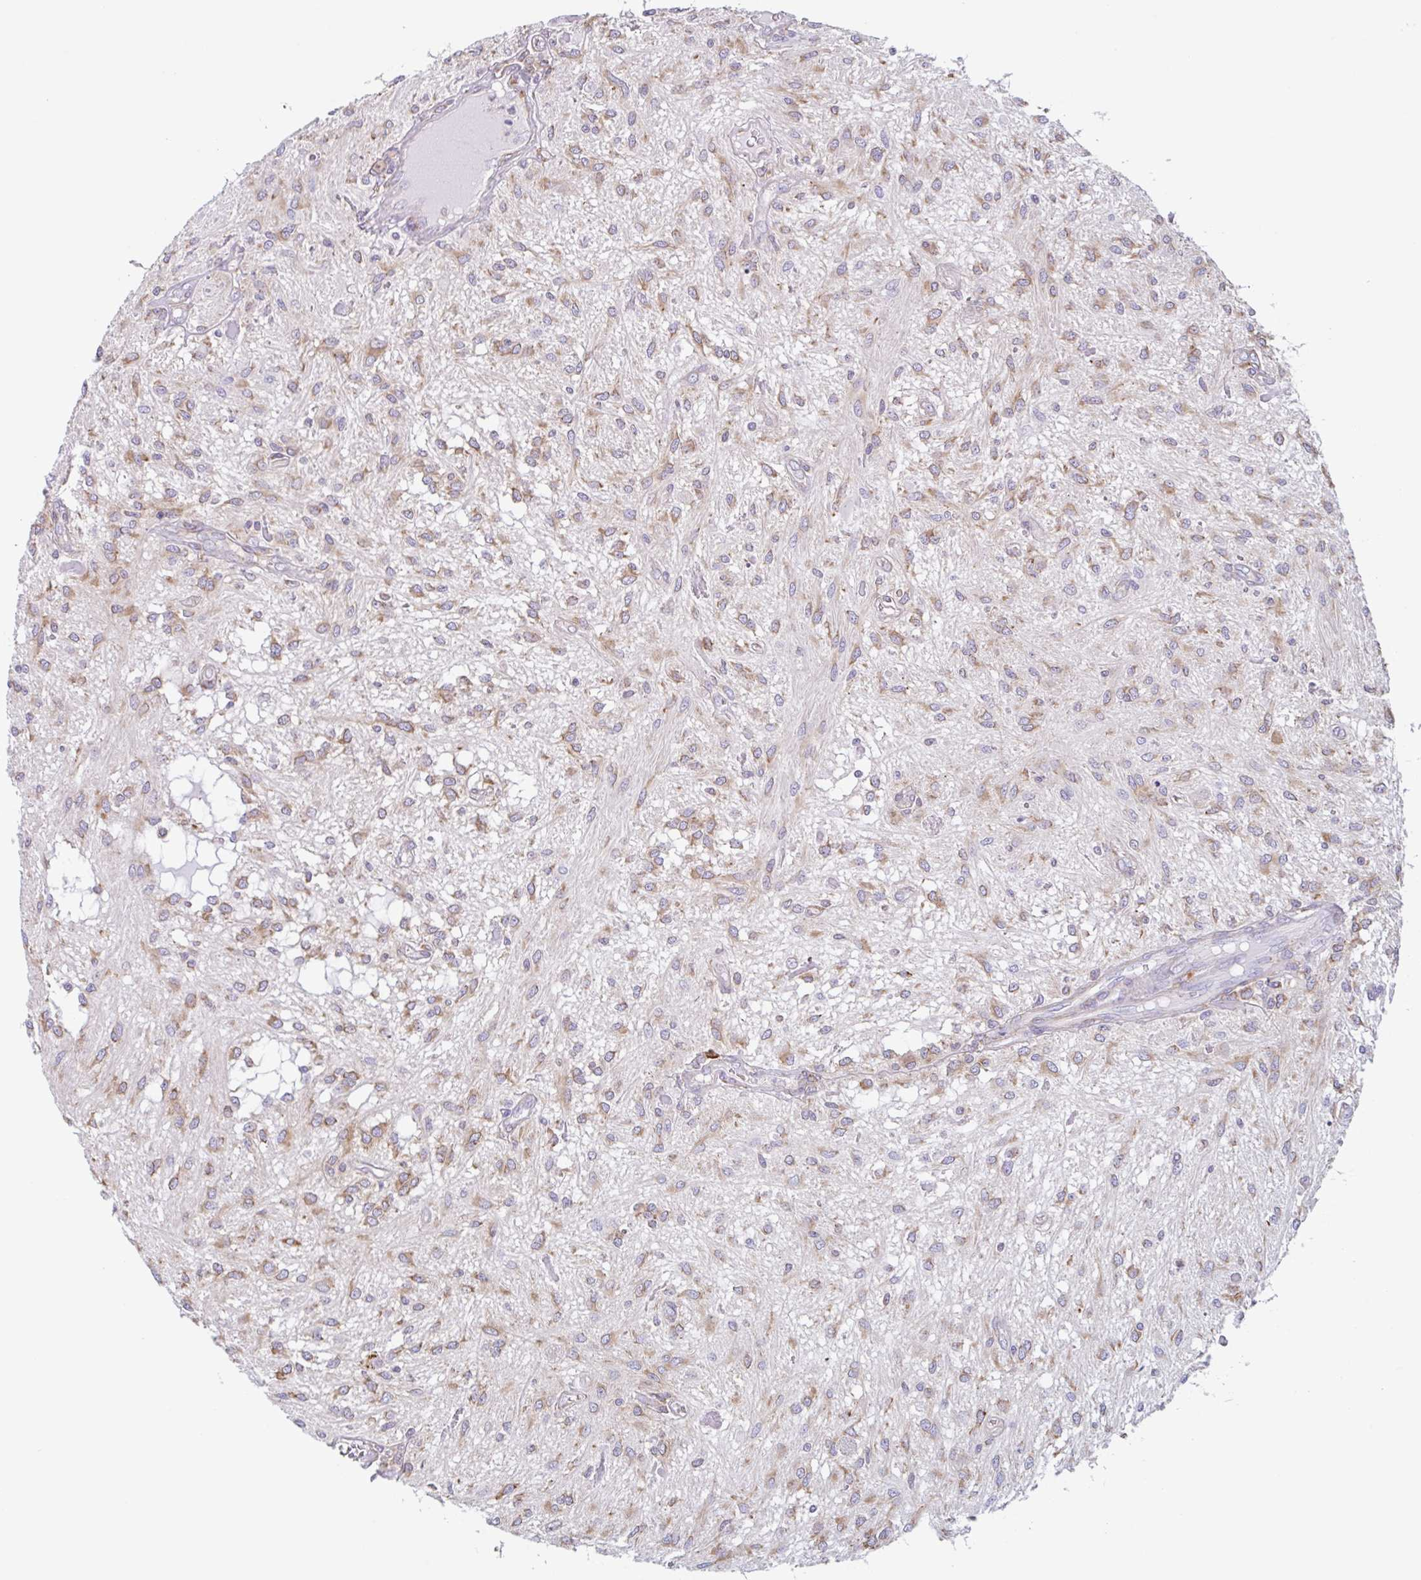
{"staining": {"intensity": "moderate", "quantity": ">75%", "location": "cytoplasmic/membranous"}, "tissue": "glioma", "cell_type": "Tumor cells", "image_type": "cancer", "snomed": [{"axis": "morphology", "description": "Glioma, malignant, Low grade"}, {"axis": "topography", "description": "Cerebellum"}], "caption": "Human malignant glioma (low-grade) stained with a brown dye displays moderate cytoplasmic/membranous positive expression in approximately >75% of tumor cells.", "gene": "DOK4", "patient": {"sex": "female", "age": 14}}